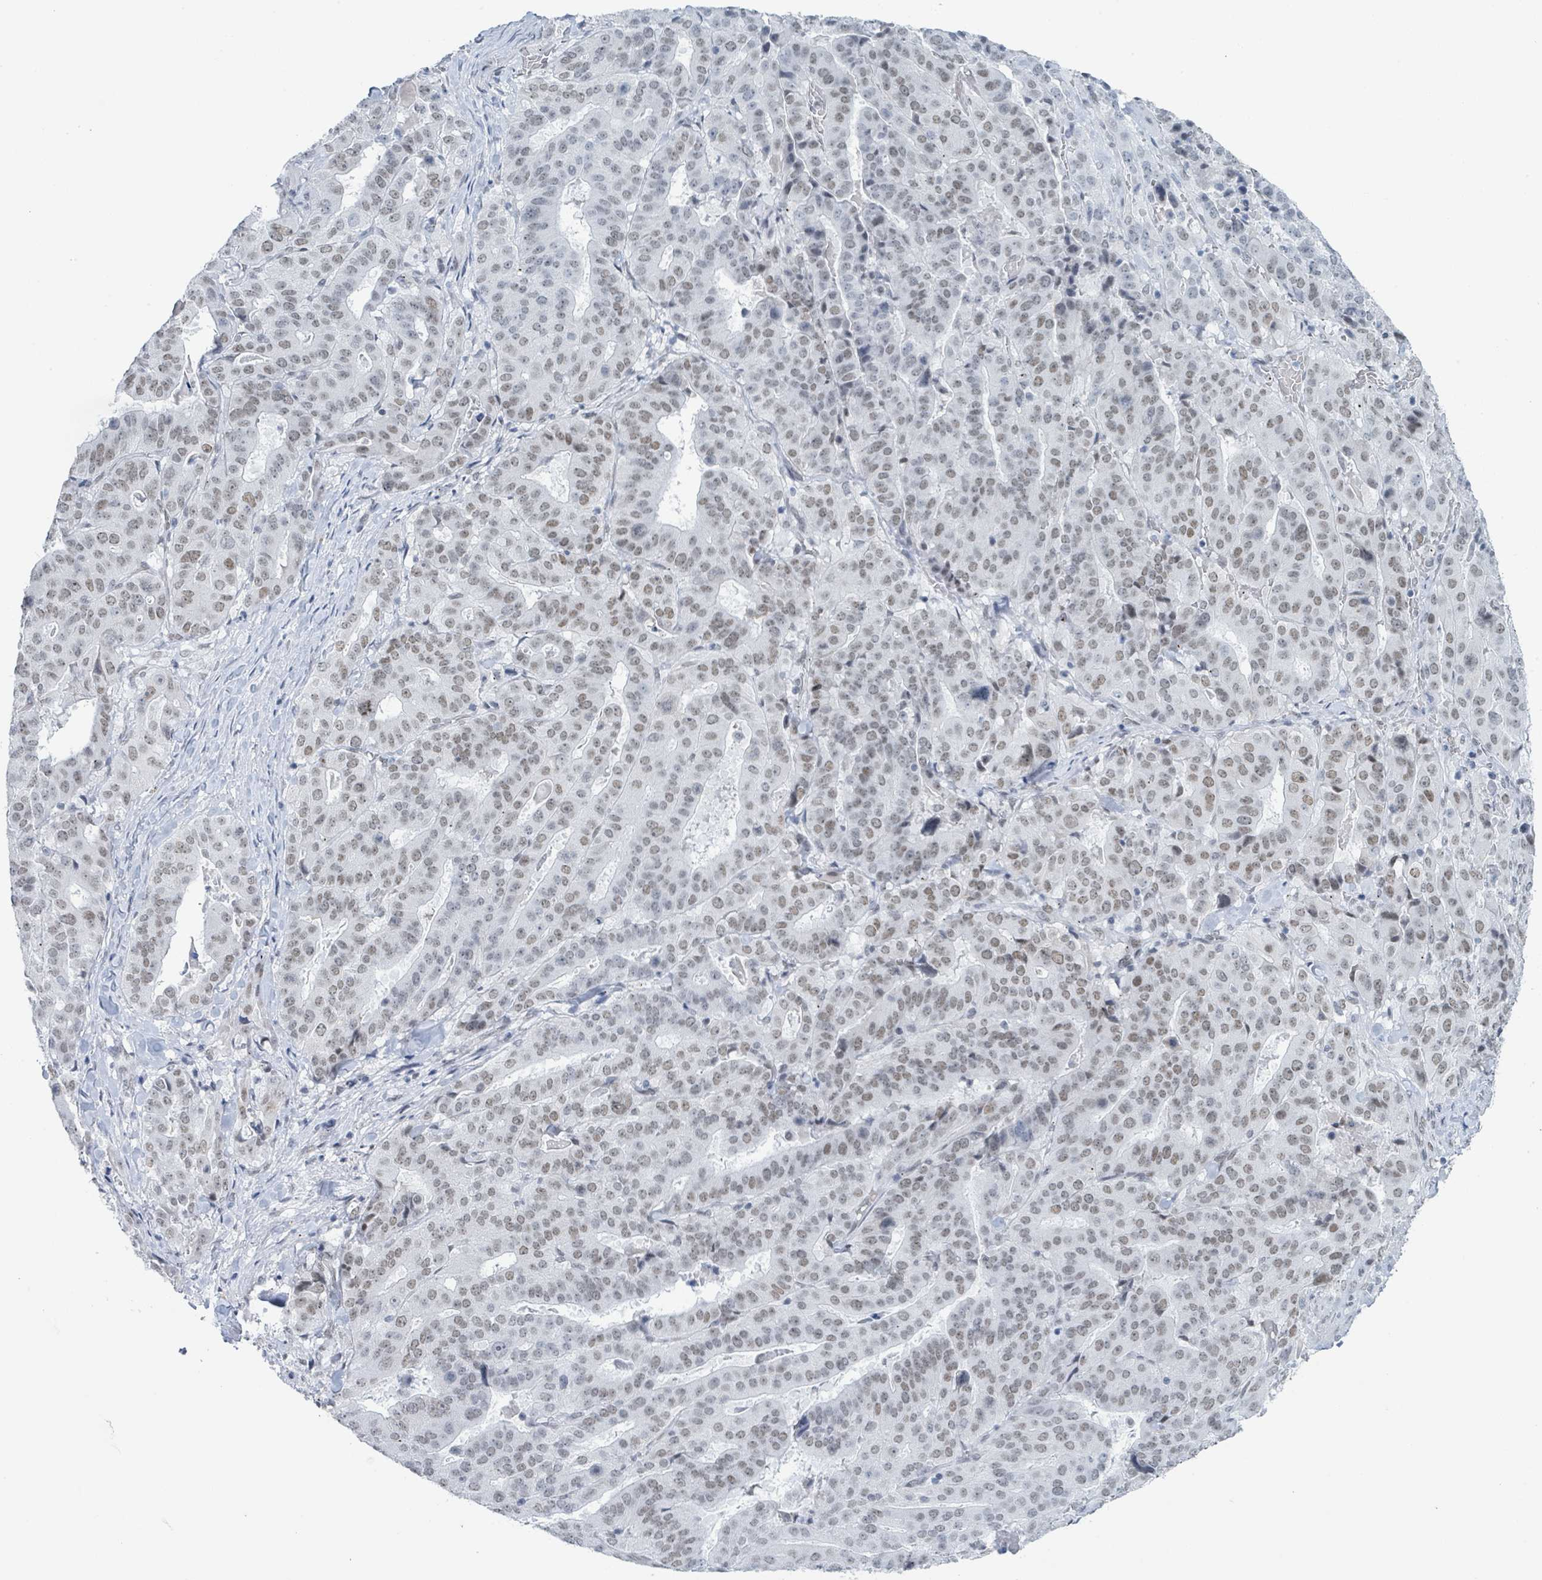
{"staining": {"intensity": "weak", "quantity": ">75%", "location": "nuclear"}, "tissue": "stomach cancer", "cell_type": "Tumor cells", "image_type": "cancer", "snomed": [{"axis": "morphology", "description": "Adenocarcinoma, NOS"}, {"axis": "topography", "description": "Stomach"}], "caption": "Immunohistochemical staining of adenocarcinoma (stomach) reveals low levels of weak nuclear protein positivity in about >75% of tumor cells.", "gene": "EHMT2", "patient": {"sex": "male", "age": 48}}